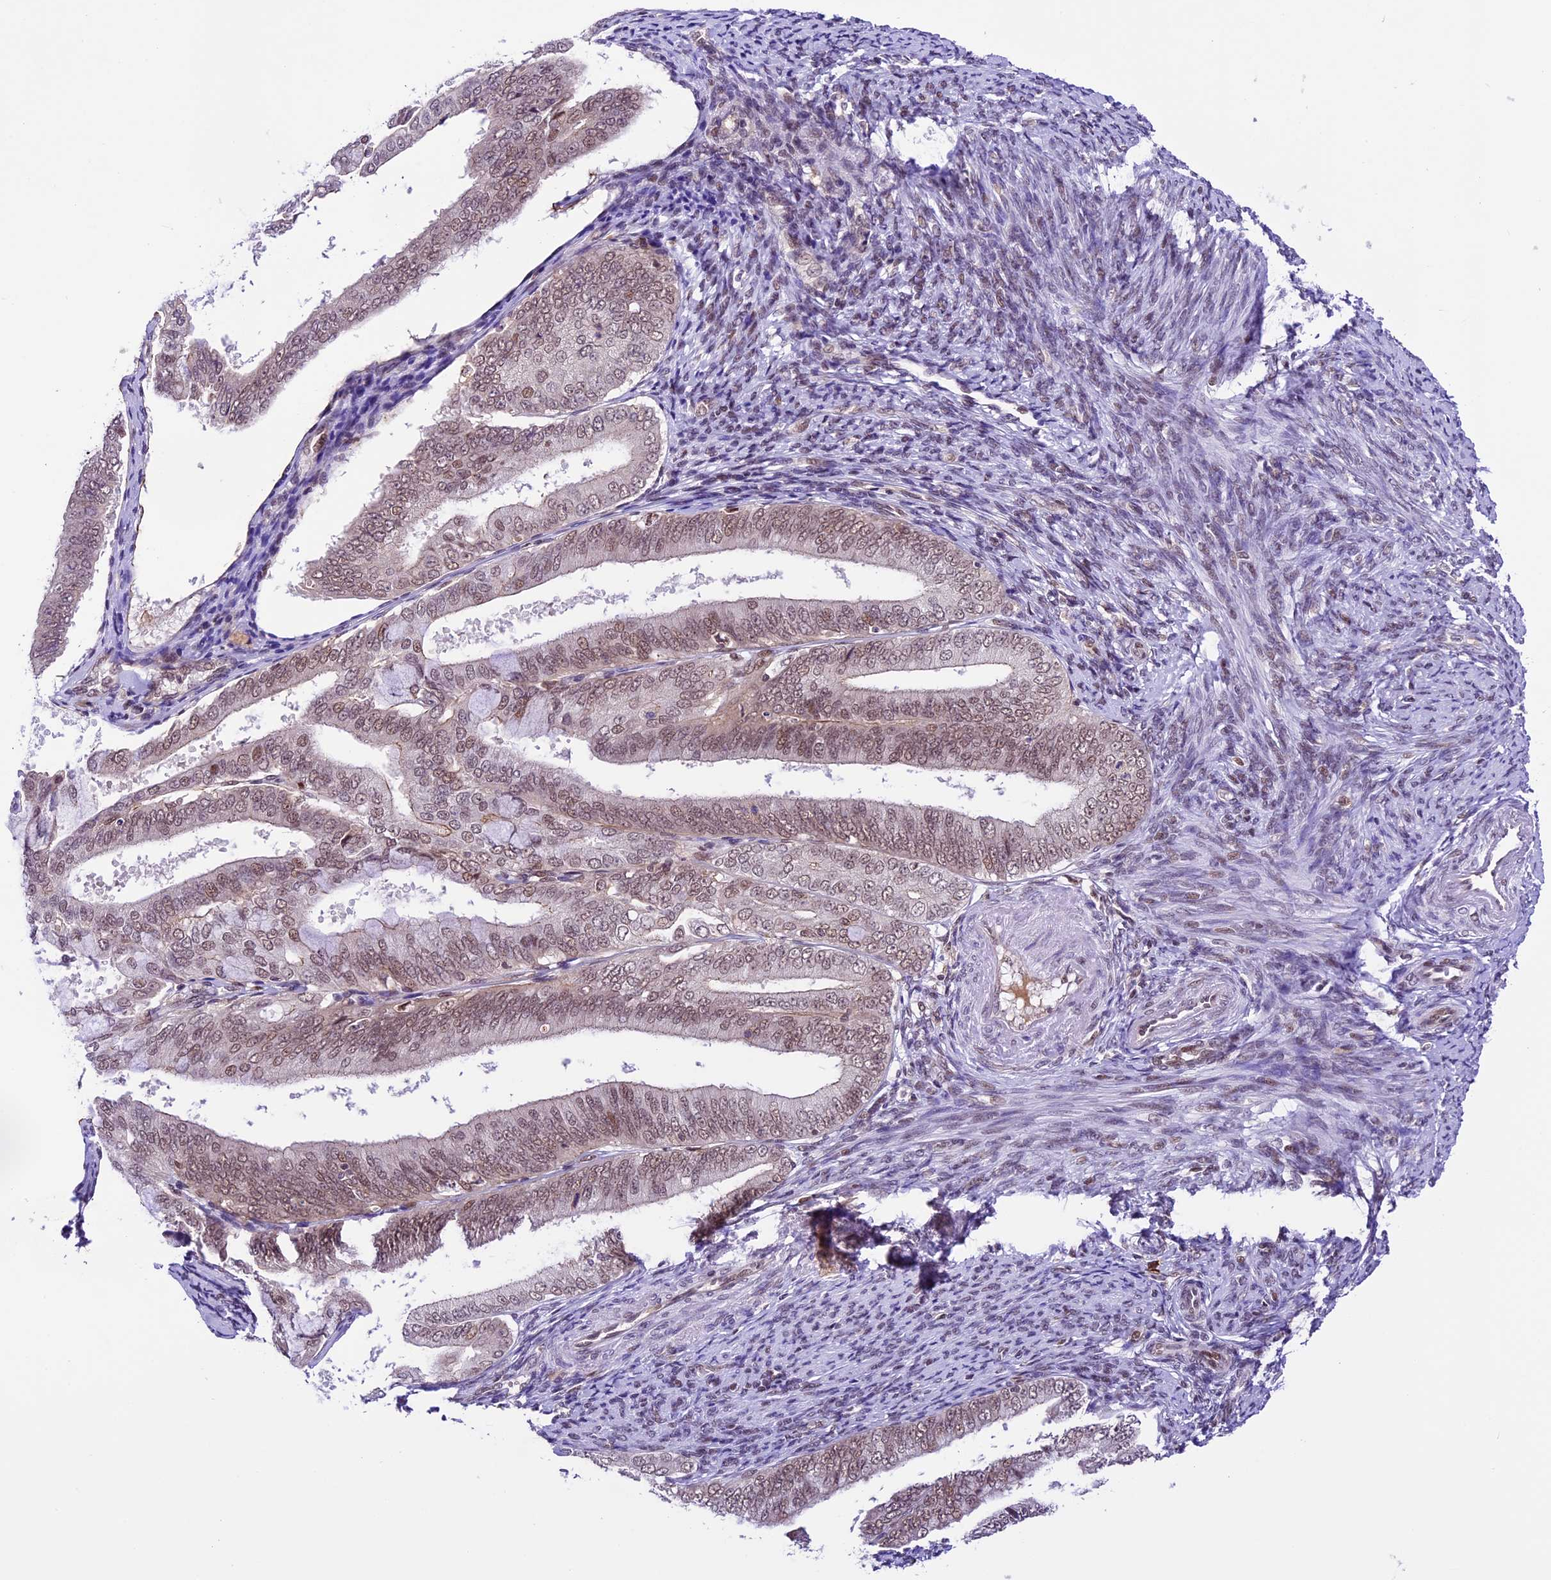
{"staining": {"intensity": "moderate", "quantity": ">75%", "location": "nuclear"}, "tissue": "endometrial cancer", "cell_type": "Tumor cells", "image_type": "cancer", "snomed": [{"axis": "morphology", "description": "Adenocarcinoma, NOS"}, {"axis": "topography", "description": "Endometrium"}], "caption": "About >75% of tumor cells in human endometrial adenocarcinoma display moderate nuclear protein positivity as visualized by brown immunohistochemical staining.", "gene": "SHKBP1", "patient": {"sex": "female", "age": 63}}